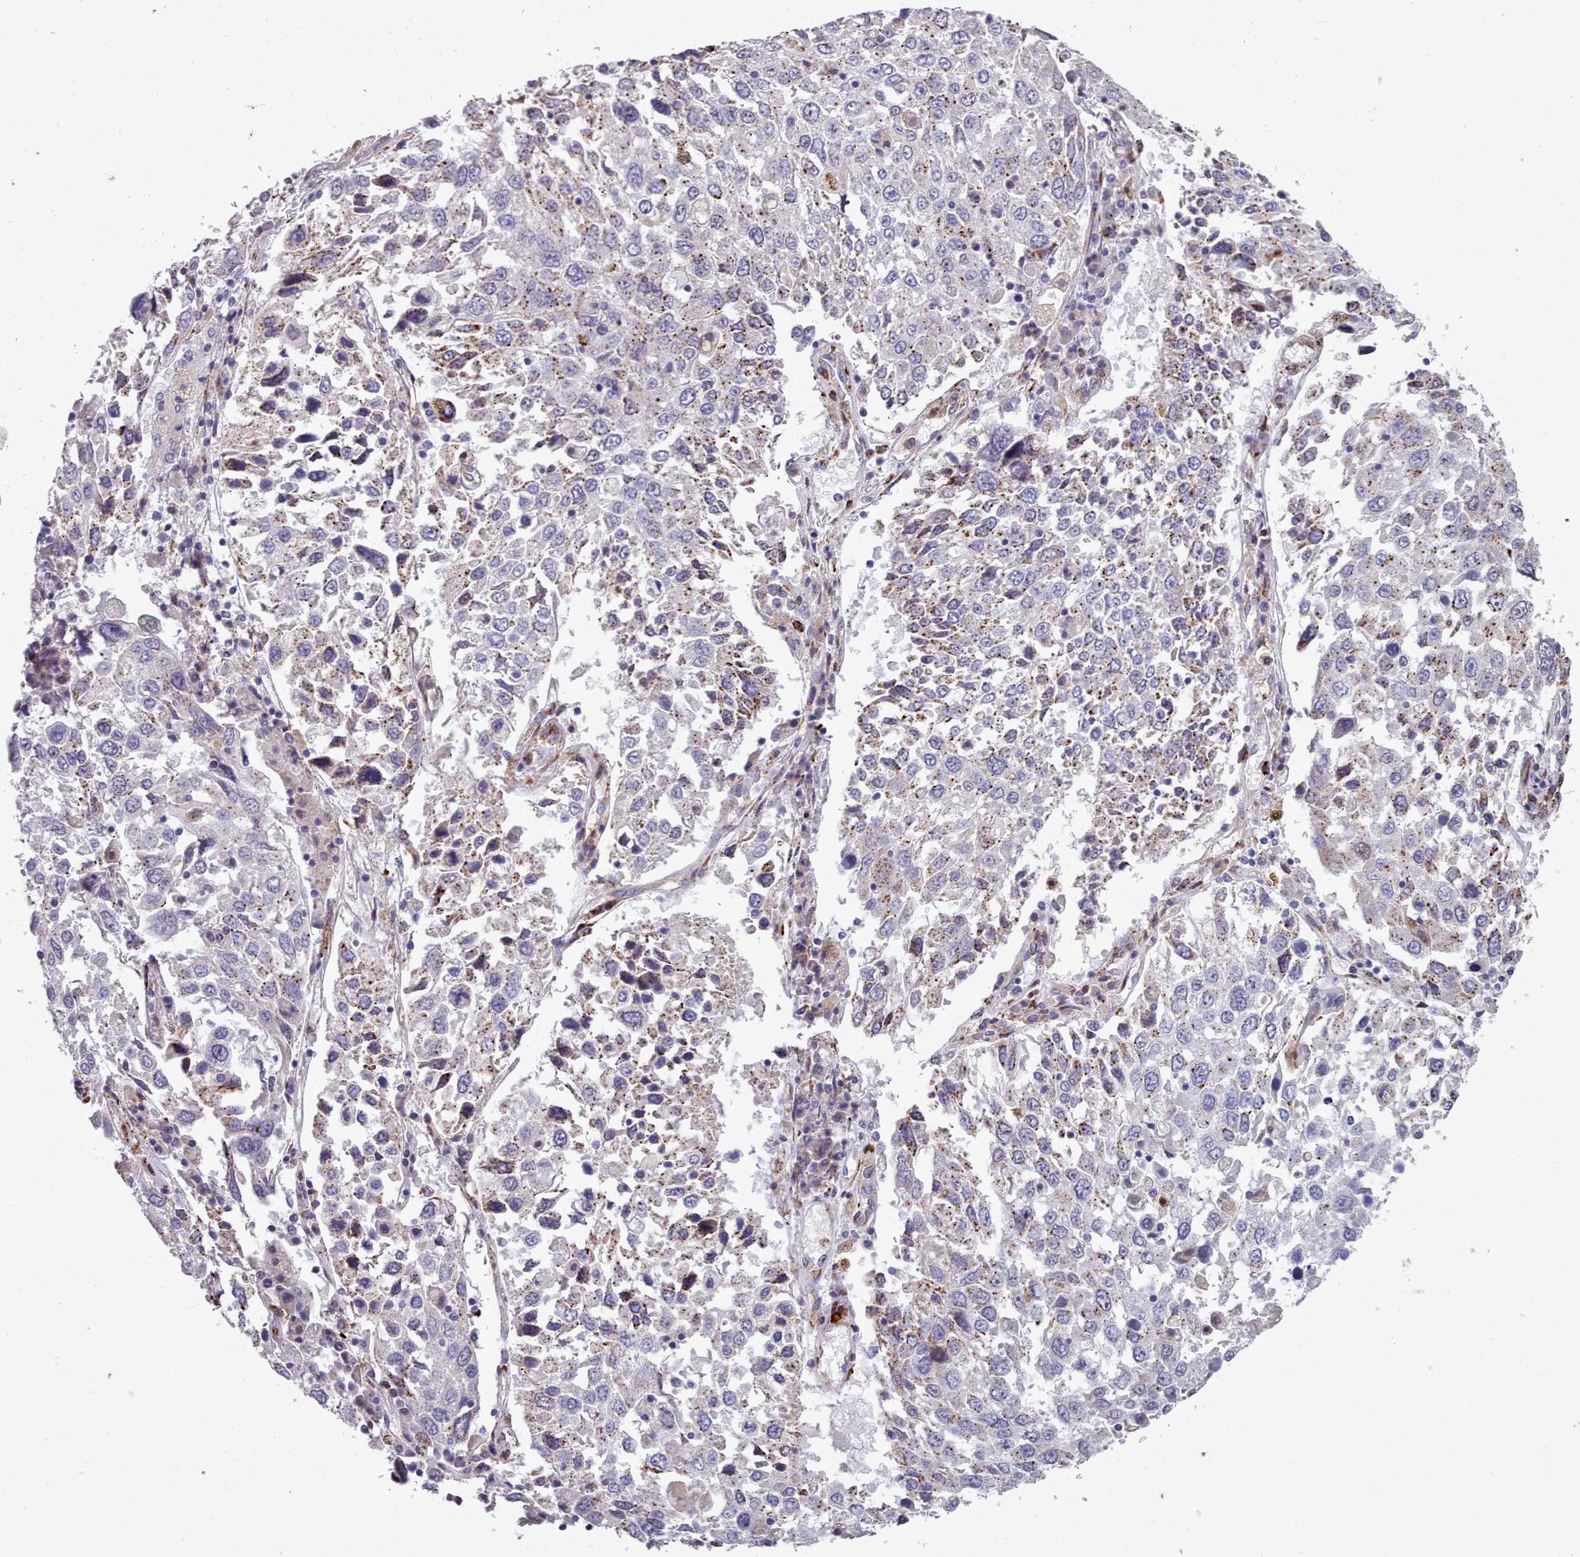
{"staining": {"intensity": "weak", "quantity": "25%-75%", "location": "cytoplasmic/membranous"}, "tissue": "lung cancer", "cell_type": "Tumor cells", "image_type": "cancer", "snomed": [{"axis": "morphology", "description": "Squamous cell carcinoma, NOS"}, {"axis": "topography", "description": "Lung"}], "caption": "Approximately 25%-75% of tumor cells in human lung cancer (squamous cell carcinoma) show weak cytoplasmic/membranous protein staining as visualized by brown immunohistochemical staining.", "gene": "FKBP10", "patient": {"sex": "male", "age": 65}}